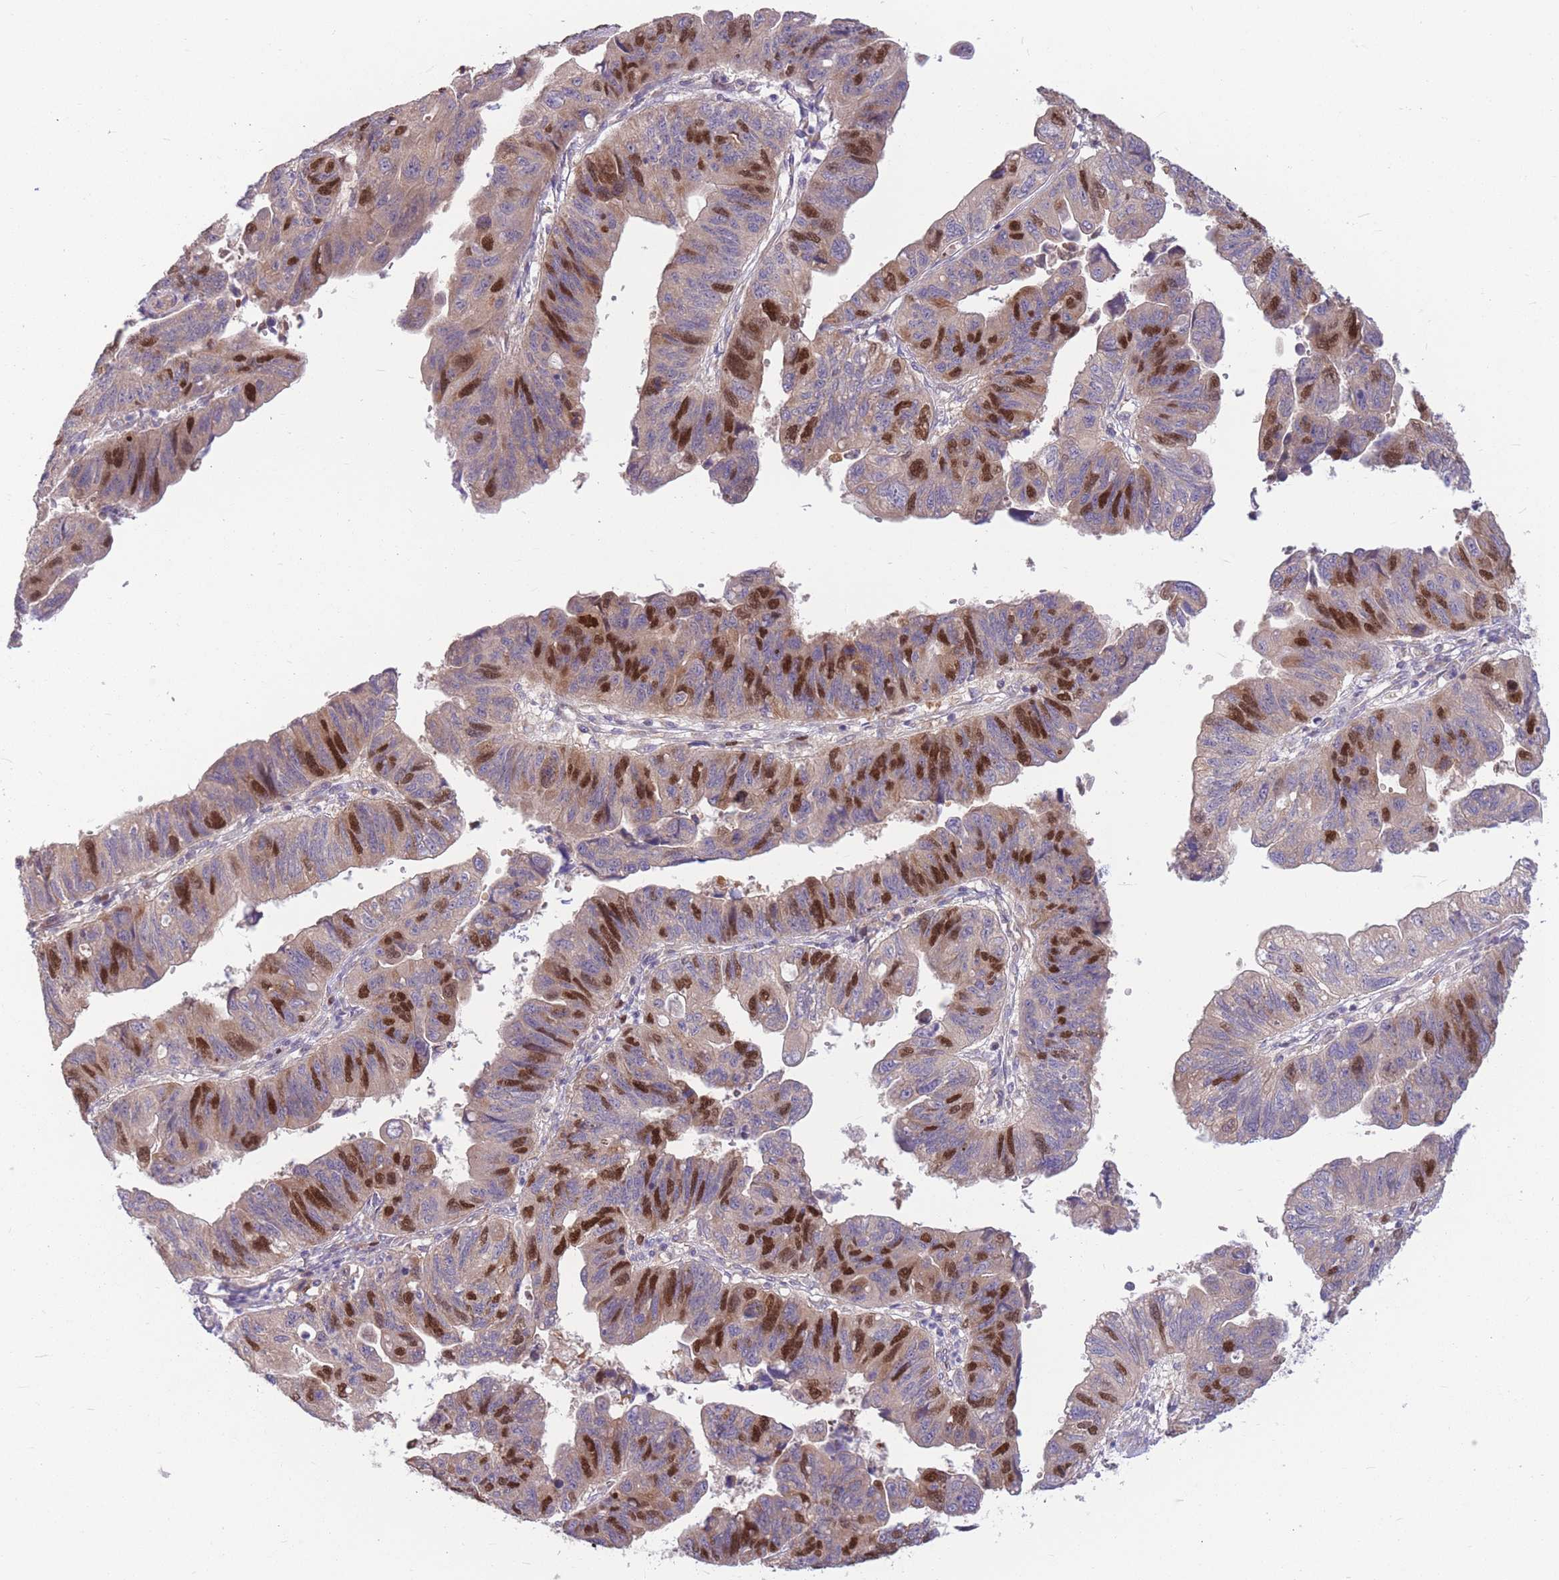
{"staining": {"intensity": "strong", "quantity": "25%-75%", "location": "nuclear"}, "tissue": "stomach cancer", "cell_type": "Tumor cells", "image_type": "cancer", "snomed": [{"axis": "morphology", "description": "Adenocarcinoma, NOS"}, {"axis": "topography", "description": "Stomach"}], "caption": "Immunohistochemical staining of stomach cancer exhibits high levels of strong nuclear protein staining in approximately 25%-75% of tumor cells. The protein of interest is shown in brown color, while the nuclei are stained blue.", "gene": "GMNN", "patient": {"sex": "male", "age": 59}}